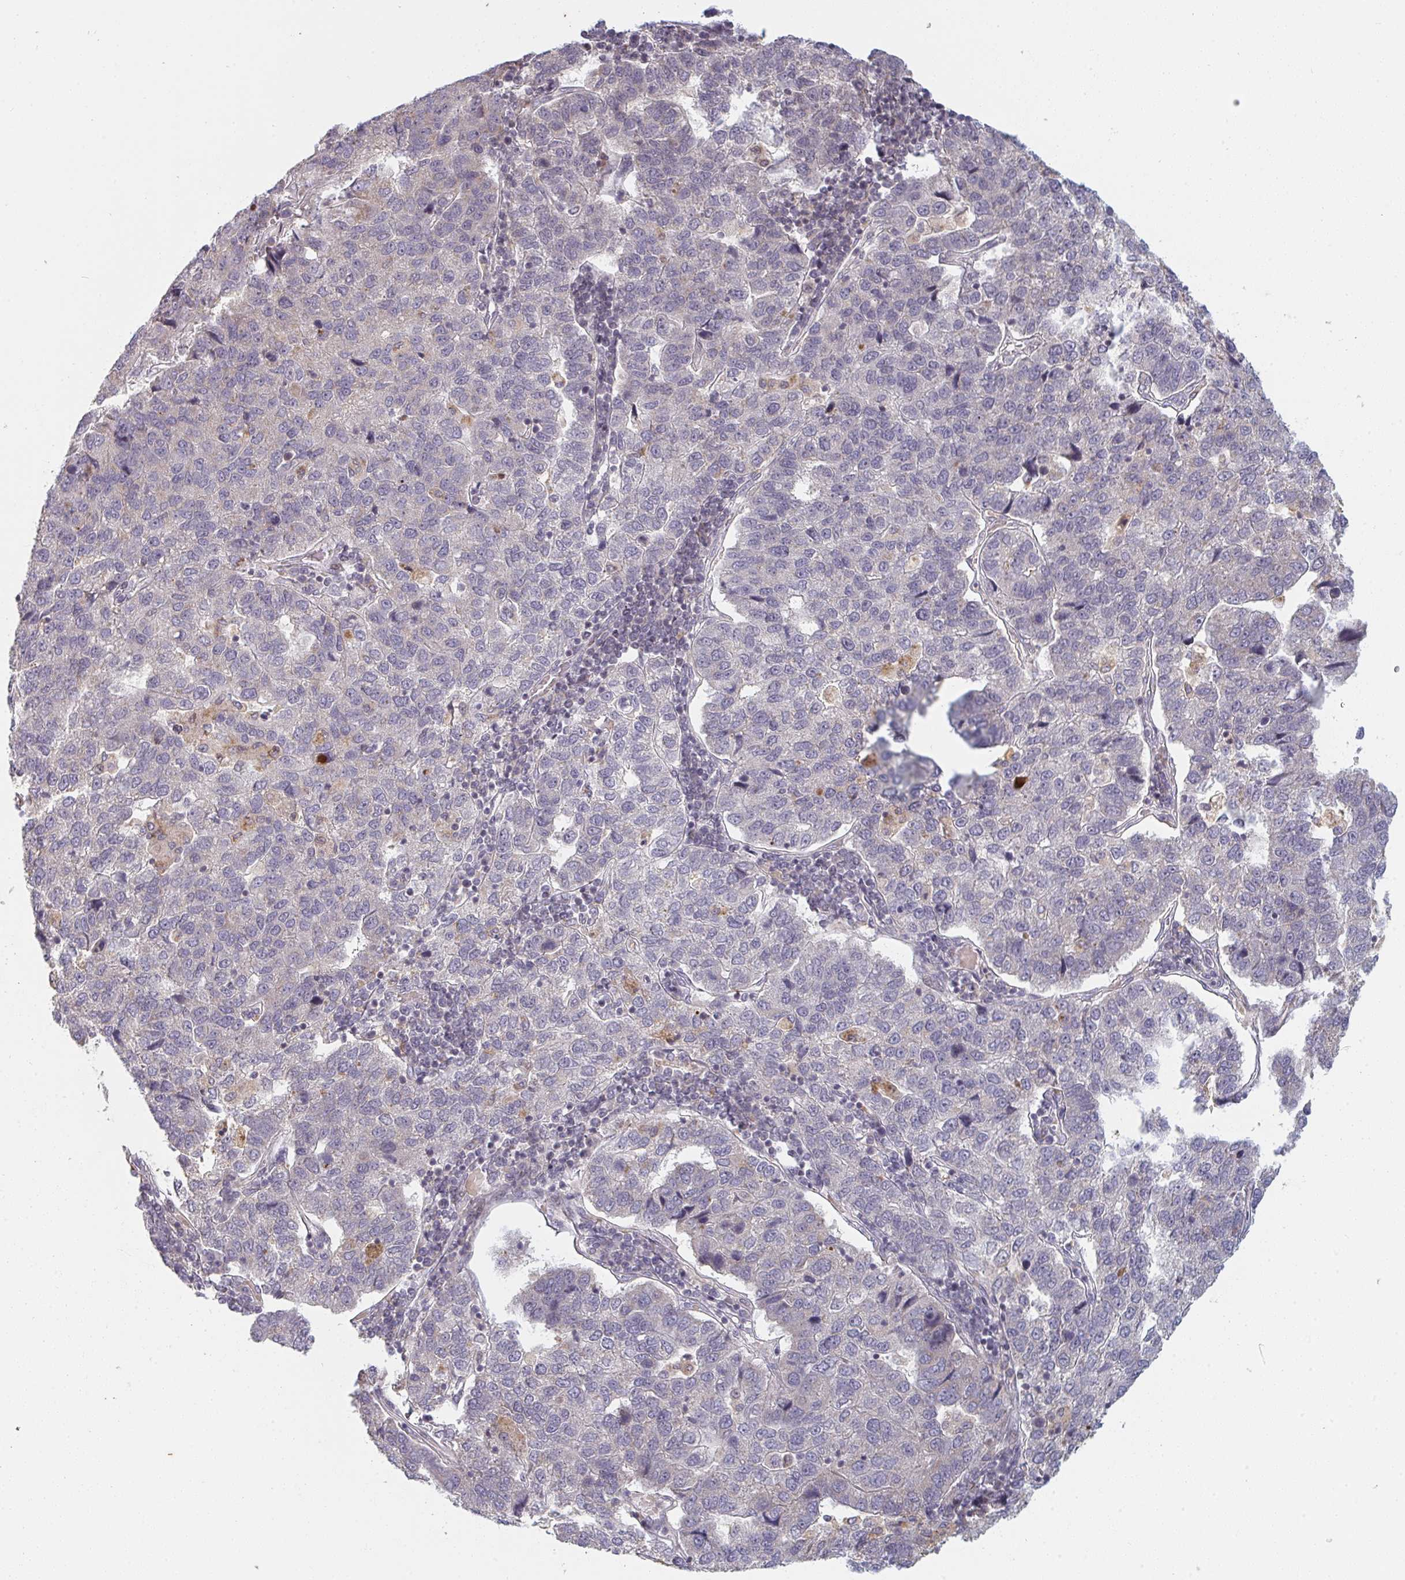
{"staining": {"intensity": "negative", "quantity": "none", "location": "none"}, "tissue": "pancreatic cancer", "cell_type": "Tumor cells", "image_type": "cancer", "snomed": [{"axis": "morphology", "description": "Adenocarcinoma, NOS"}, {"axis": "topography", "description": "Pancreas"}], "caption": "This is a image of immunohistochemistry (IHC) staining of pancreatic cancer (adenocarcinoma), which shows no staining in tumor cells.", "gene": "DCST1", "patient": {"sex": "female", "age": 61}}